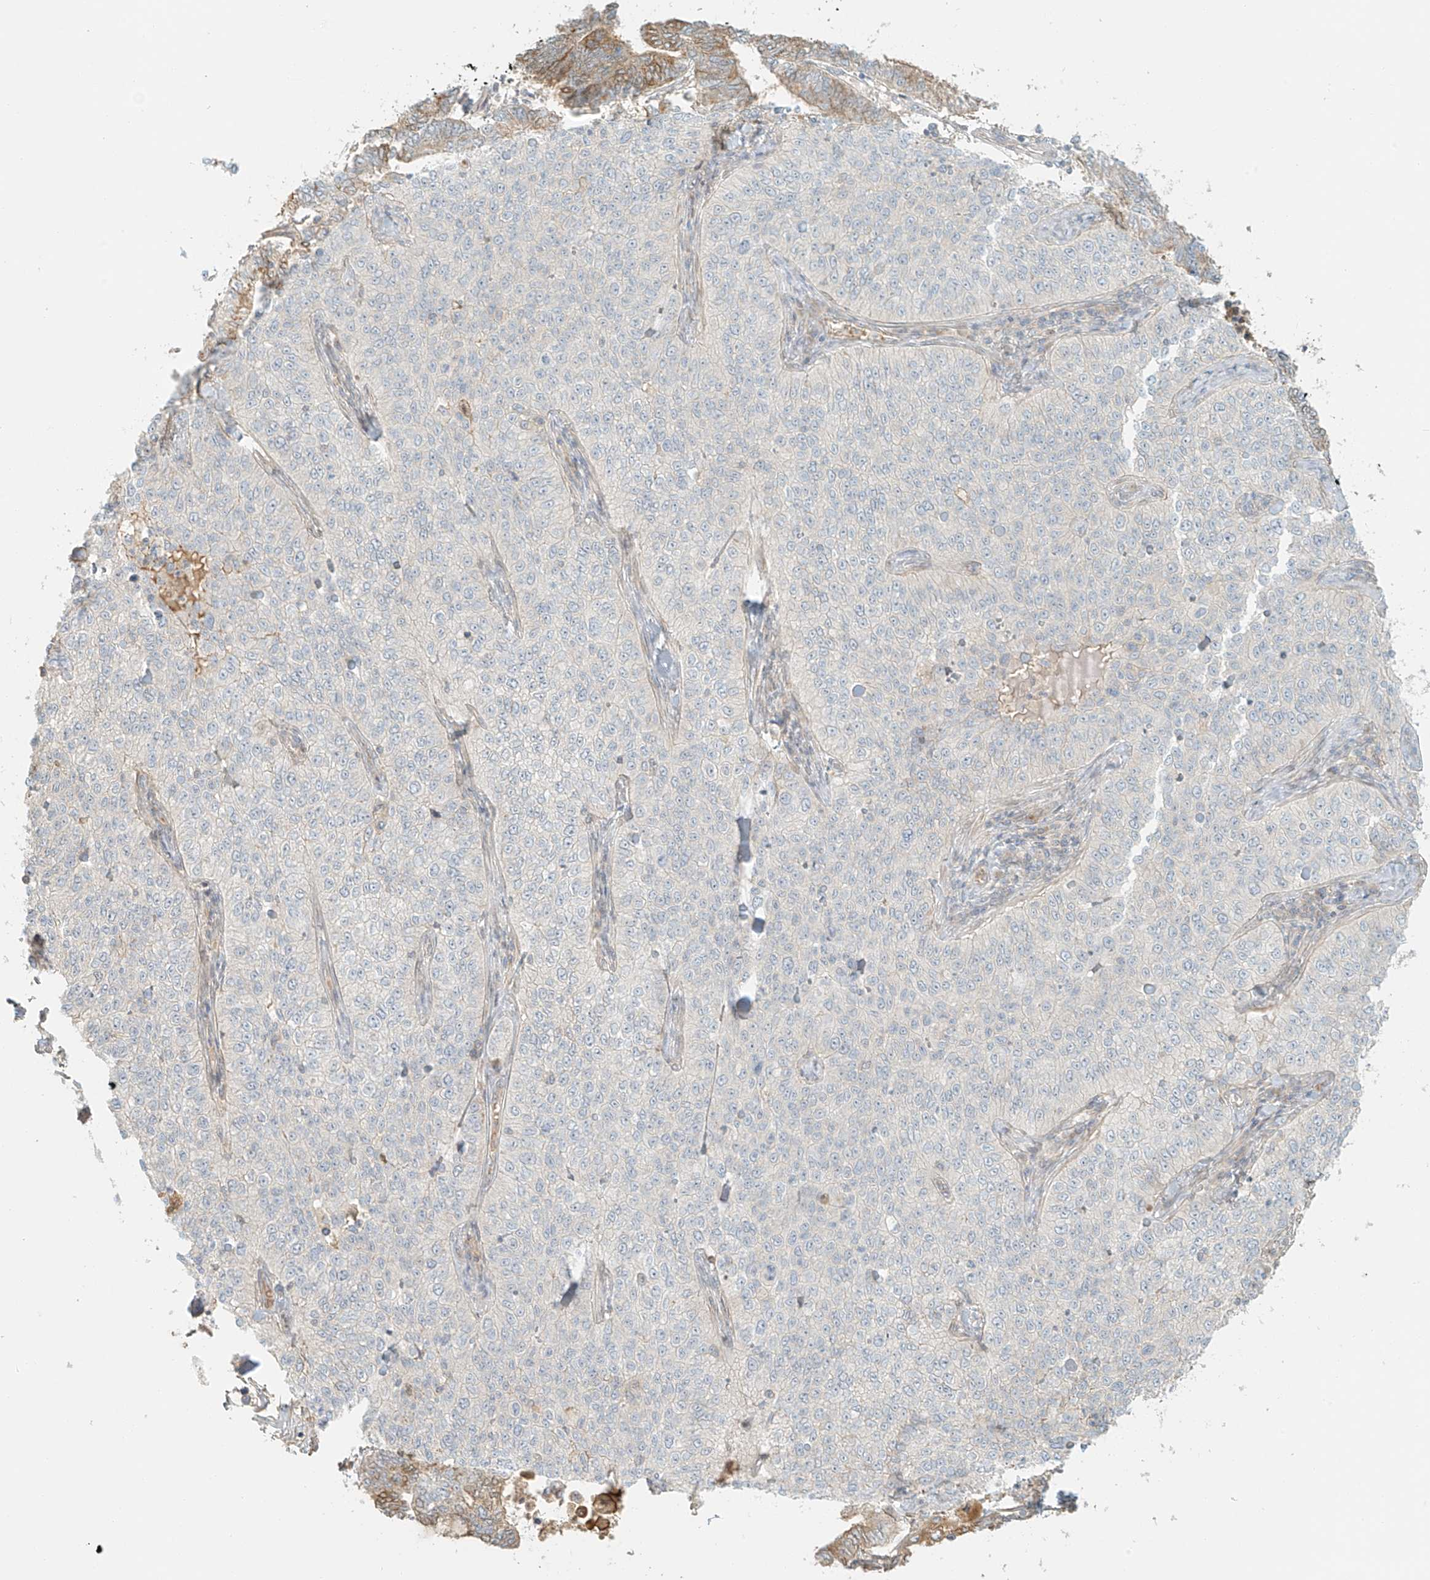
{"staining": {"intensity": "negative", "quantity": "none", "location": "none"}, "tissue": "cervical cancer", "cell_type": "Tumor cells", "image_type": "cancer", "snomed": [{"axis": "morphology", "description": "Squamous cell carcinoma, NOS"}, {"axis": "topography", "description": "Cervix"}], "caption": "Micrograph shows no significant protein positivity in tumor cells of cervical cancer (squamous cell carcinoma). (Immunohistochemistry, brightfield microscopy, high magnification).", "gene": "UPK1B", "patient": {"sex": "female", "age": 35}}